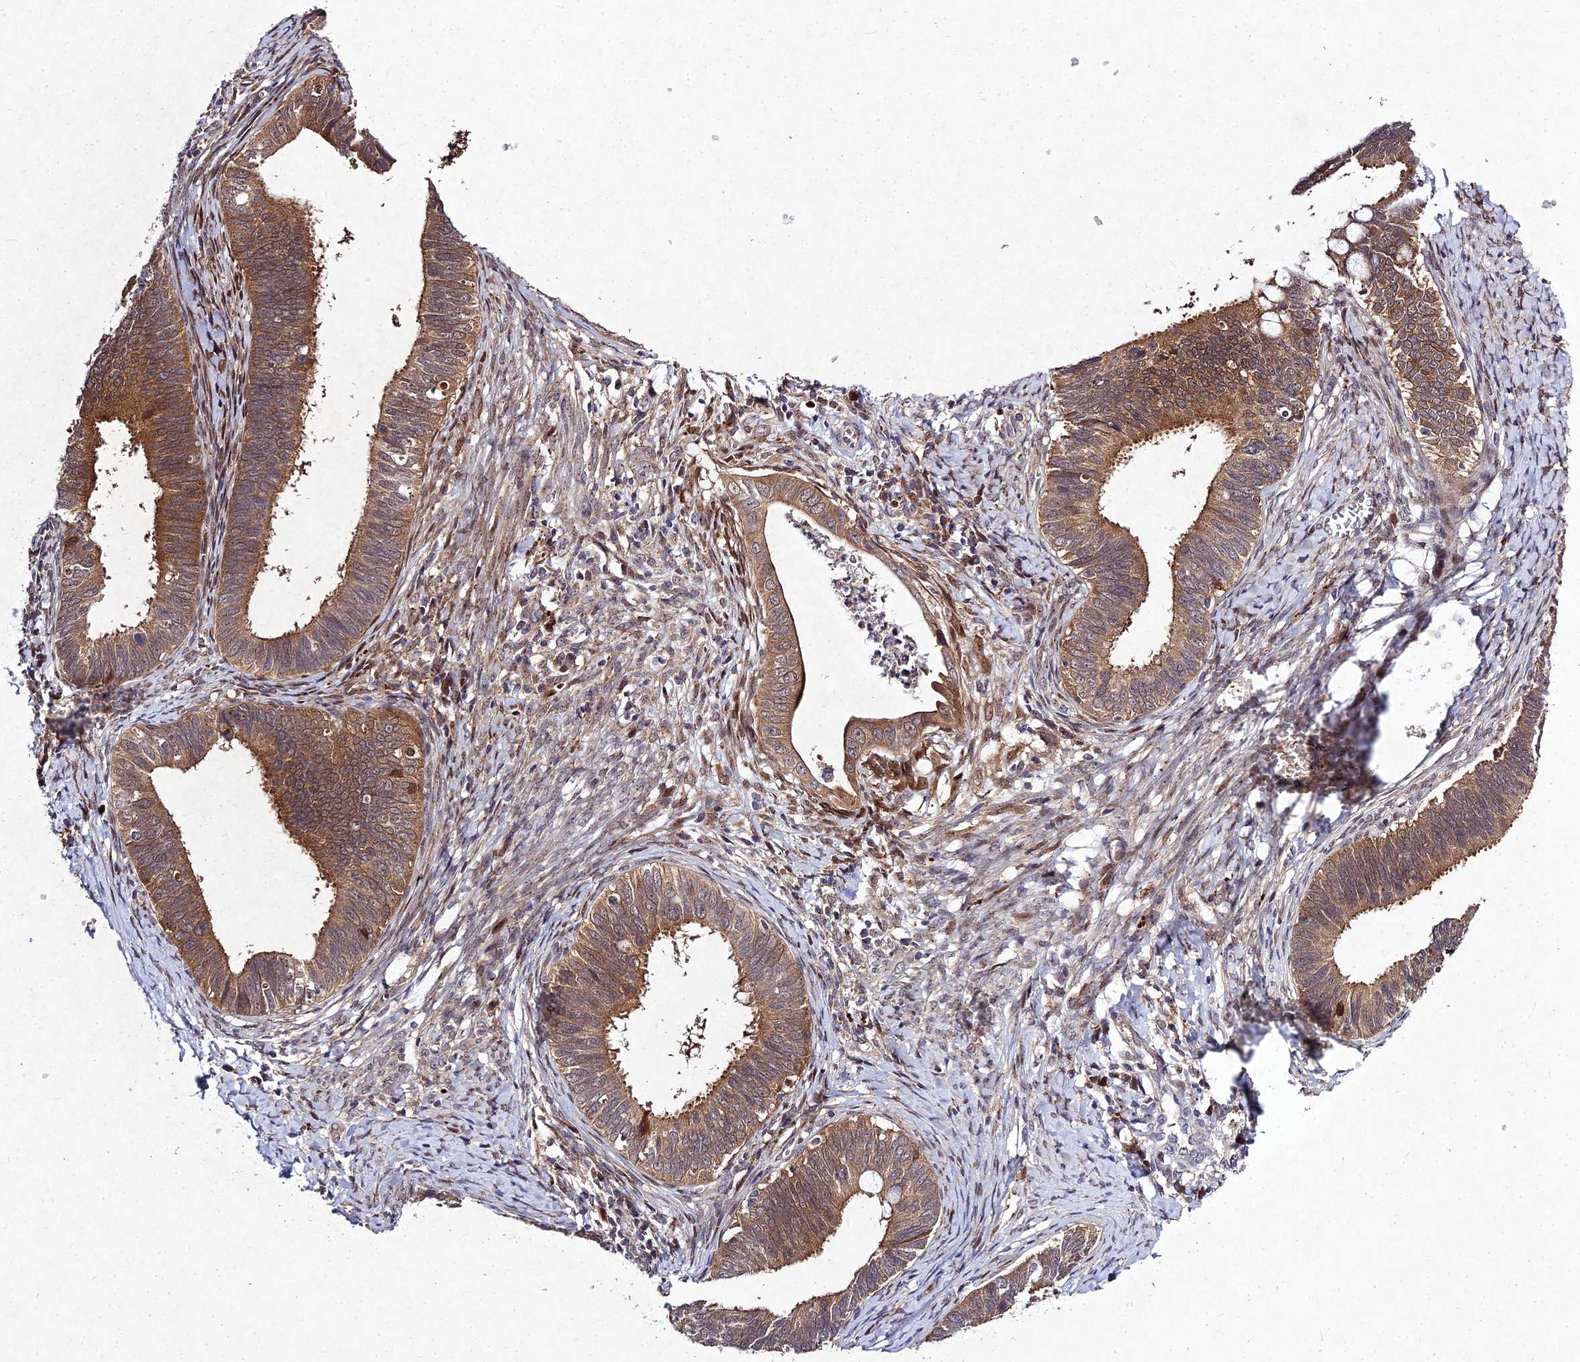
{"staining": {"intensity": "moderate", "quantity": ">75%", "location": "cytoplasmic/membranous"}, "tissue": "cervical cancer", "cell_type": "Tumor cells", "image_type": "cancer", "snomed": [{"axis": "morphology", "description": "Adenocarcinoma, NOS"}, {"axis": "topography", "description": "Cervix"}], "caption": "Human cervical cancer stained with a brown dye shows moderate cytoplasmic/membranous positive expression in about >75% of tumor cells.", "gene": "MKKS", "patient": {"sex": "female", "age": 42}}